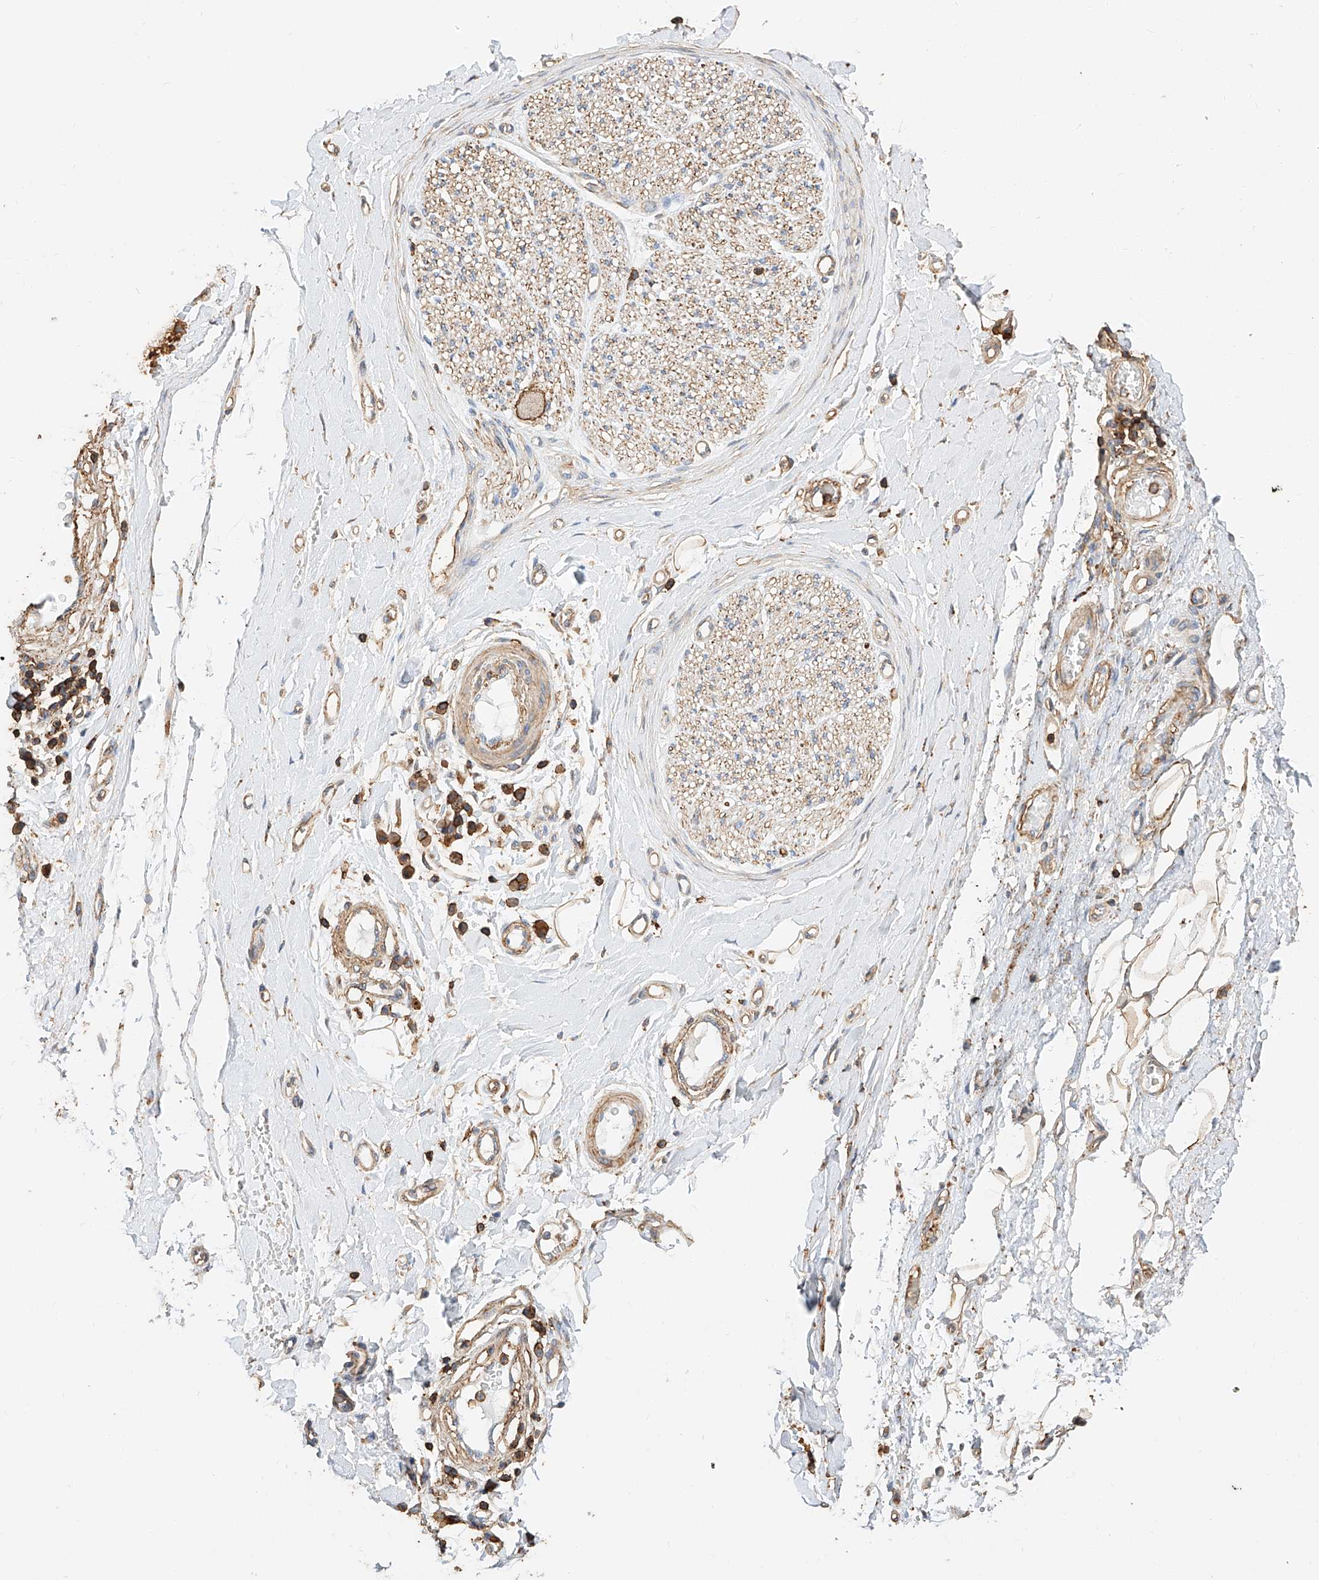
{"staining": {"intensity": "moderate", "quantity": "25%-75%", "location": "cytoplasmic/membranous"}, "tissue": "adipose tissue", "cell_type": "Adipocytes", "image_type": "normal", "snomed": [{"axis": "morphology", "description": "Normal tissue, NOS"}, {"axis": "morphology", "description": "Adenocarcinoma, NOS"}, {"axis": "topography", "description": "Esophagus"}, {"axis": "topography", "description": "Stomach, upper"}, {"axis": "topography", "description": "Peripheral nerve tissue"}], "caption": "Immunohistochemical staining of normal human adipose tissue exhibits 25%-75% levels of moderate cytoplasmic/membranous protein expression in approximately 25%-75% of adipocytes.", "gene": "WFS1", "patient": {"sex": "male", "age": 62}}